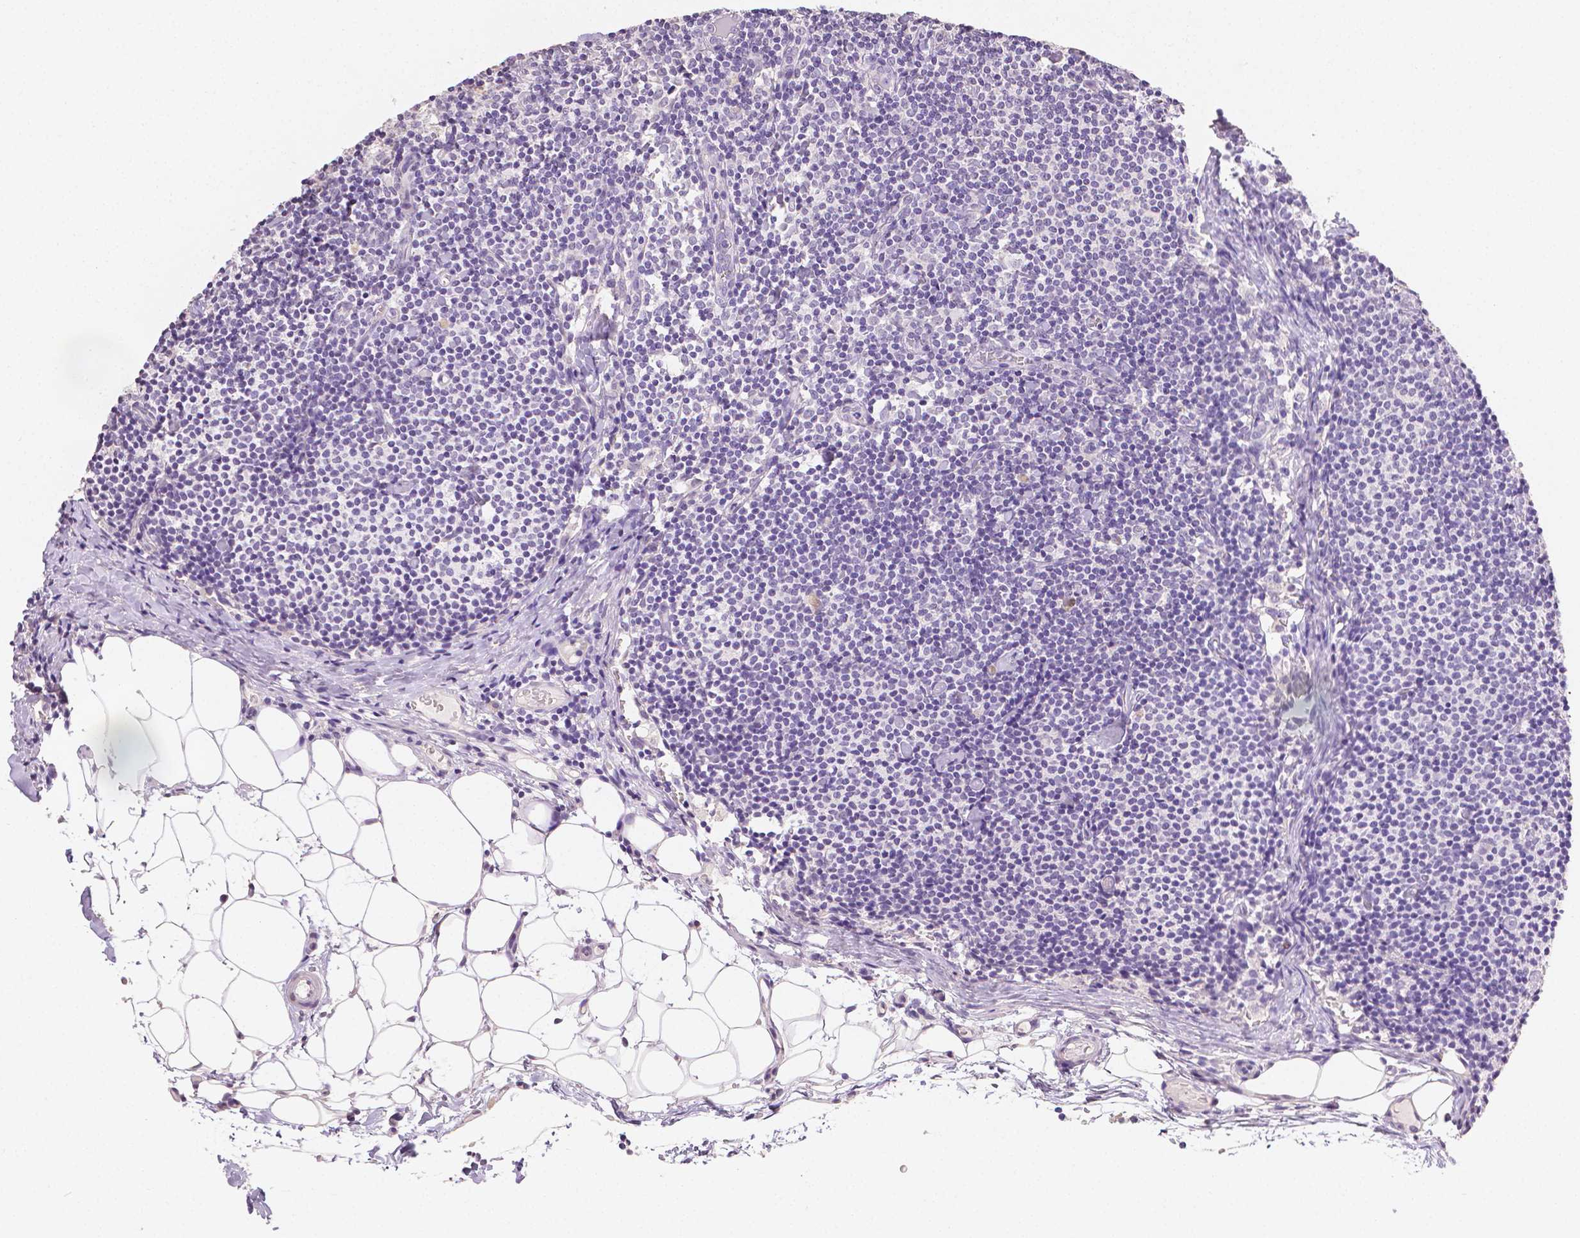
{"staining": {"intensity": "negative", "quantity": "none", "location": "none"}, "tissue": "lymph node", "cell_type": "Germinal center cells", "image_type": "normal", "snomed": [{"axis": "morphology", "description": "Normal tissue, NOS"}, {"axis": "topography", "description": "Lymph node"}], "caption": "DAB (3,3'-diaminobenzidine) immunohistochemical staining of benign human lymph node displays no significant staining in germinal center cells. Brightfield microscopy of immunohistochemistry (IHC) stained with DAB (brown) and hematoxylin (blue), captured at high magnification.", "gene": "TGM1", "patient": {"sex": "female", "age": 41}}